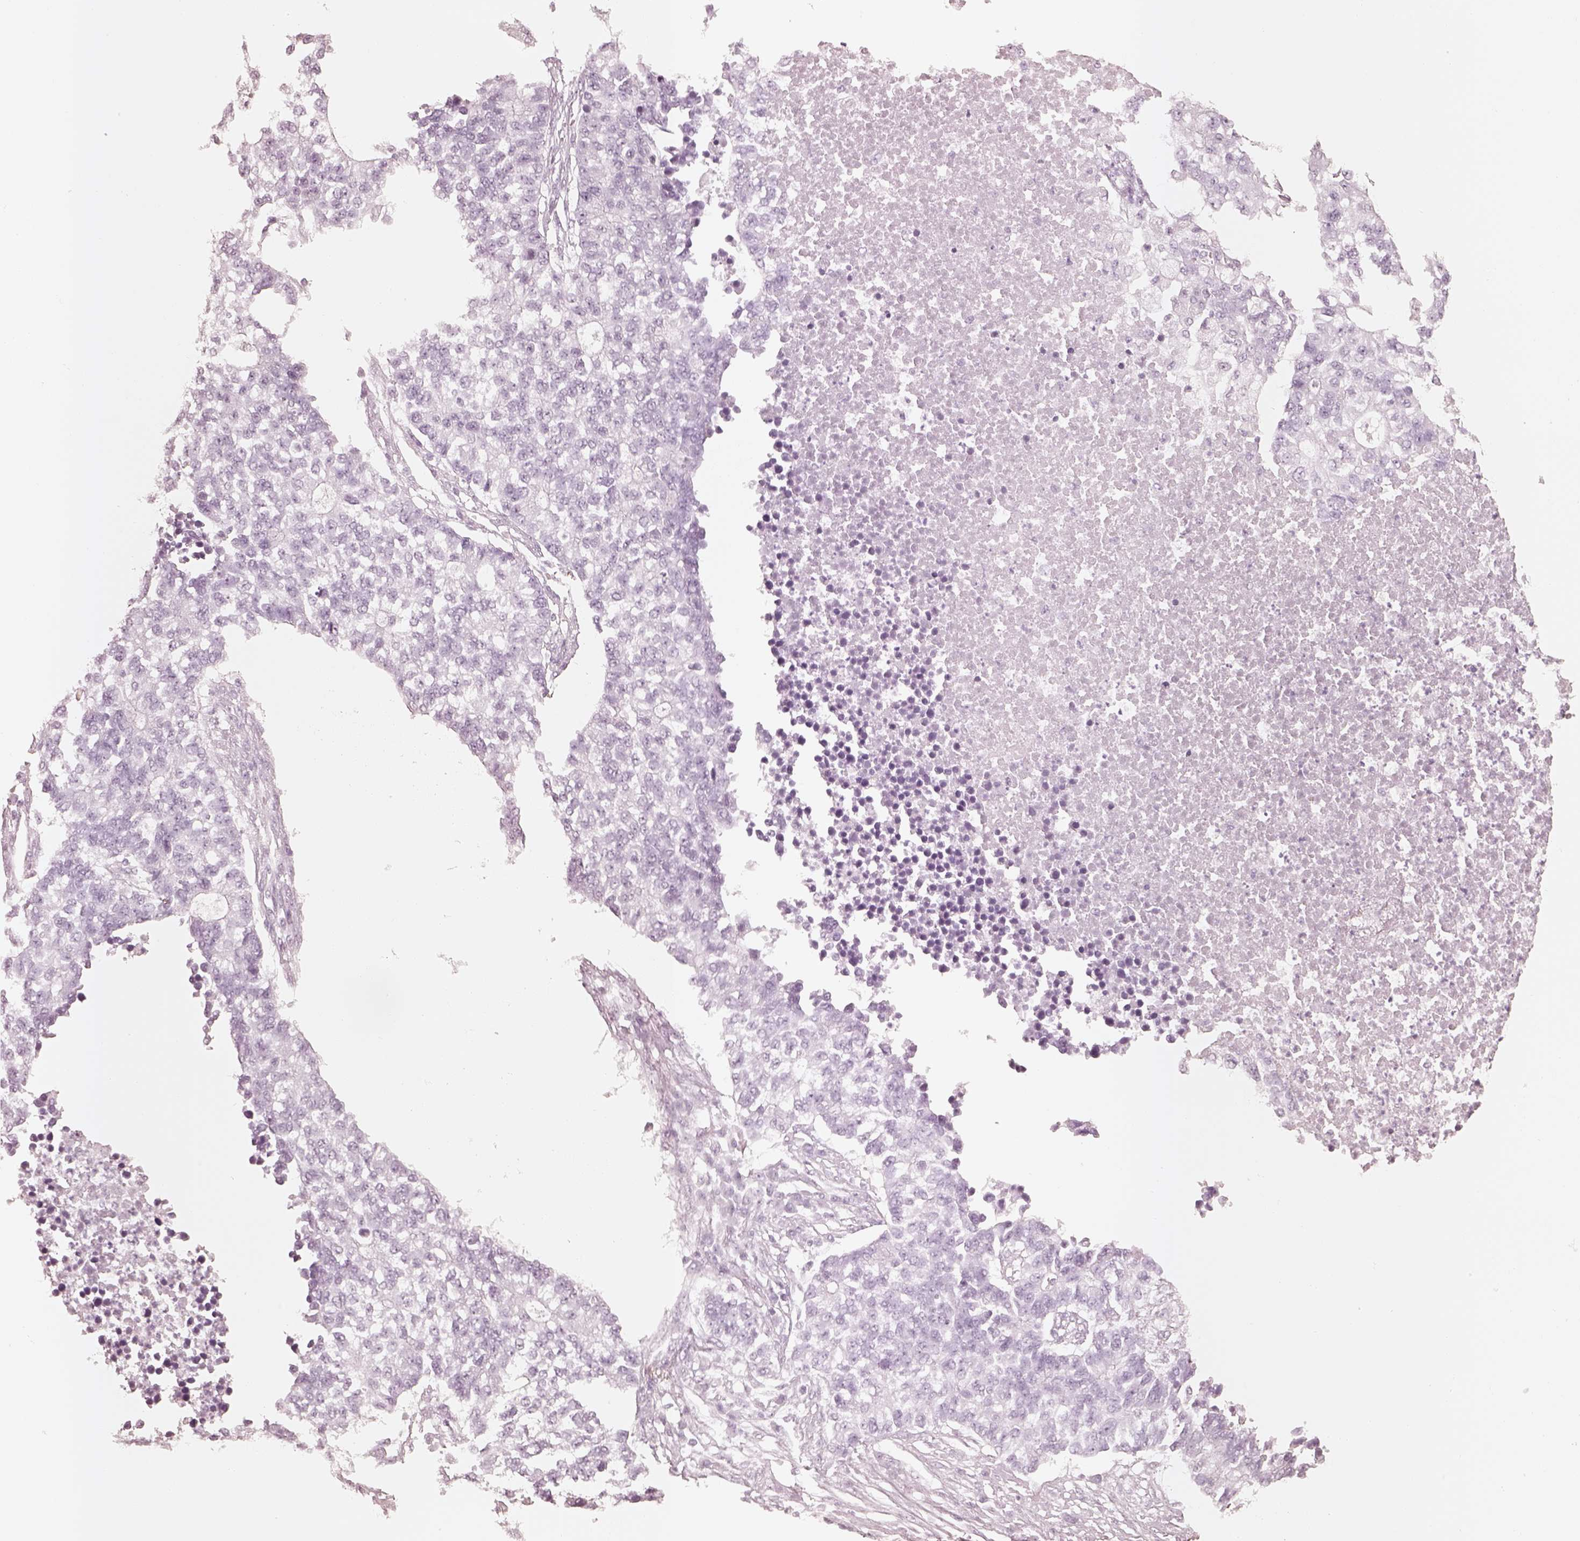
{"staining": {"intensity": "negative", "quantity": "none", "location": "none"}, "tissue": "lung cancer", "cell_type": "Tumor cells", "image_type": "cancer", "snomed": [{"axis": "morphology", "description": "Adenocarcinoma, NOS"}, {"axis": "topography", "description": "Lung"}], "caption": "Image shows no significant protein positivity in tumor cells of lung adenocarcinoma.", "gene": "KRT72", "patient": {"sex": "male", "age": 57}}